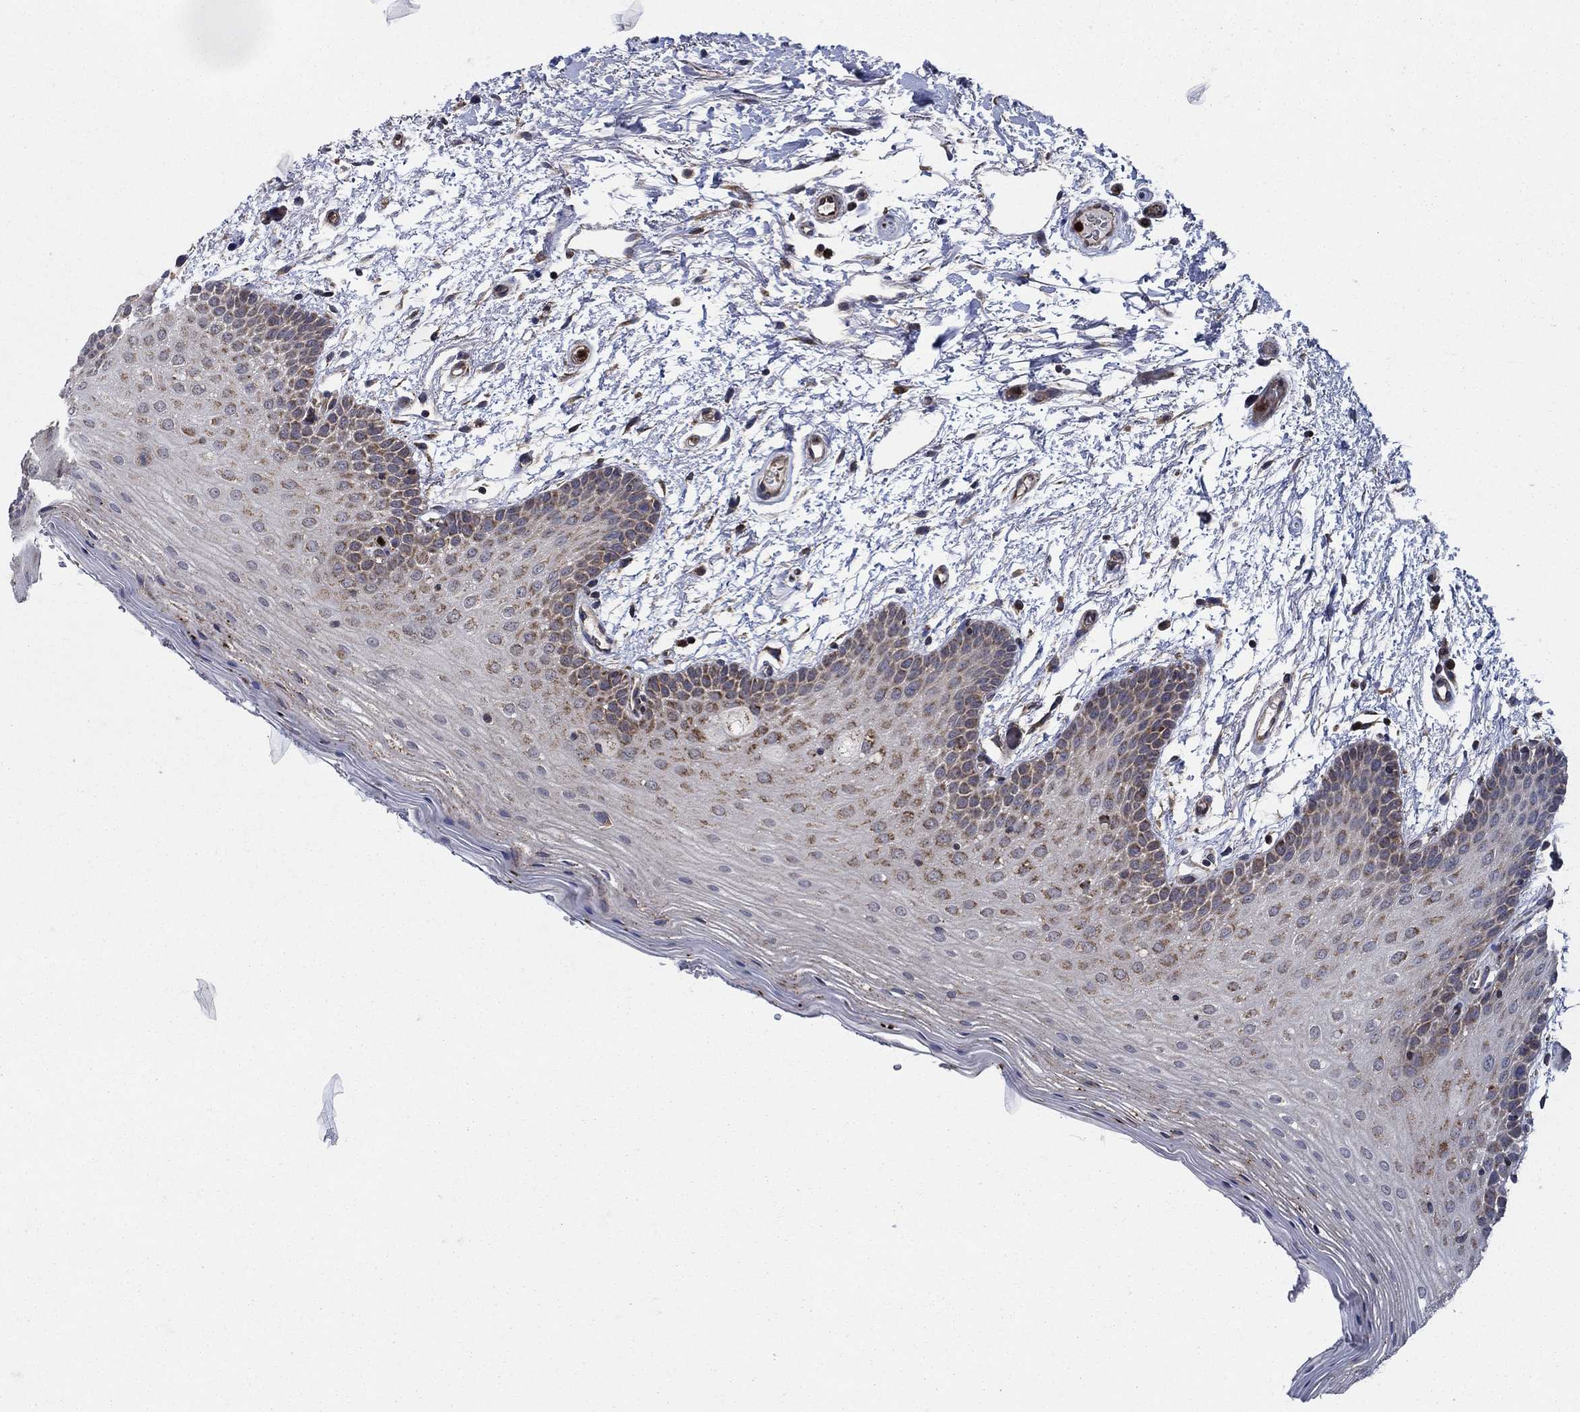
{"staining": {"intensity": "moderate", "quantity": "25%-75%", "location": "cytoplasmic/membranous"}, "tissue": "oral mucosa", "cell_type": "Squamous epithelial cells", "image_type": "normal", "snomed": [{"axis": "morphology", "description": "Normal tissue, NOS"}, {"axis": "topography", "description": "Oral tissue"}, {"axis": "topography", "description": "Tounge, NOS"}], "caption": "Oral mucosa stained for a protein (brown) displays moderate cytoplasmic/membranous positive staining in about 25%-75% of squamous epithelial cells.", "gene": "RNF19B", "patient": {"sex": "female", "age": 86}}